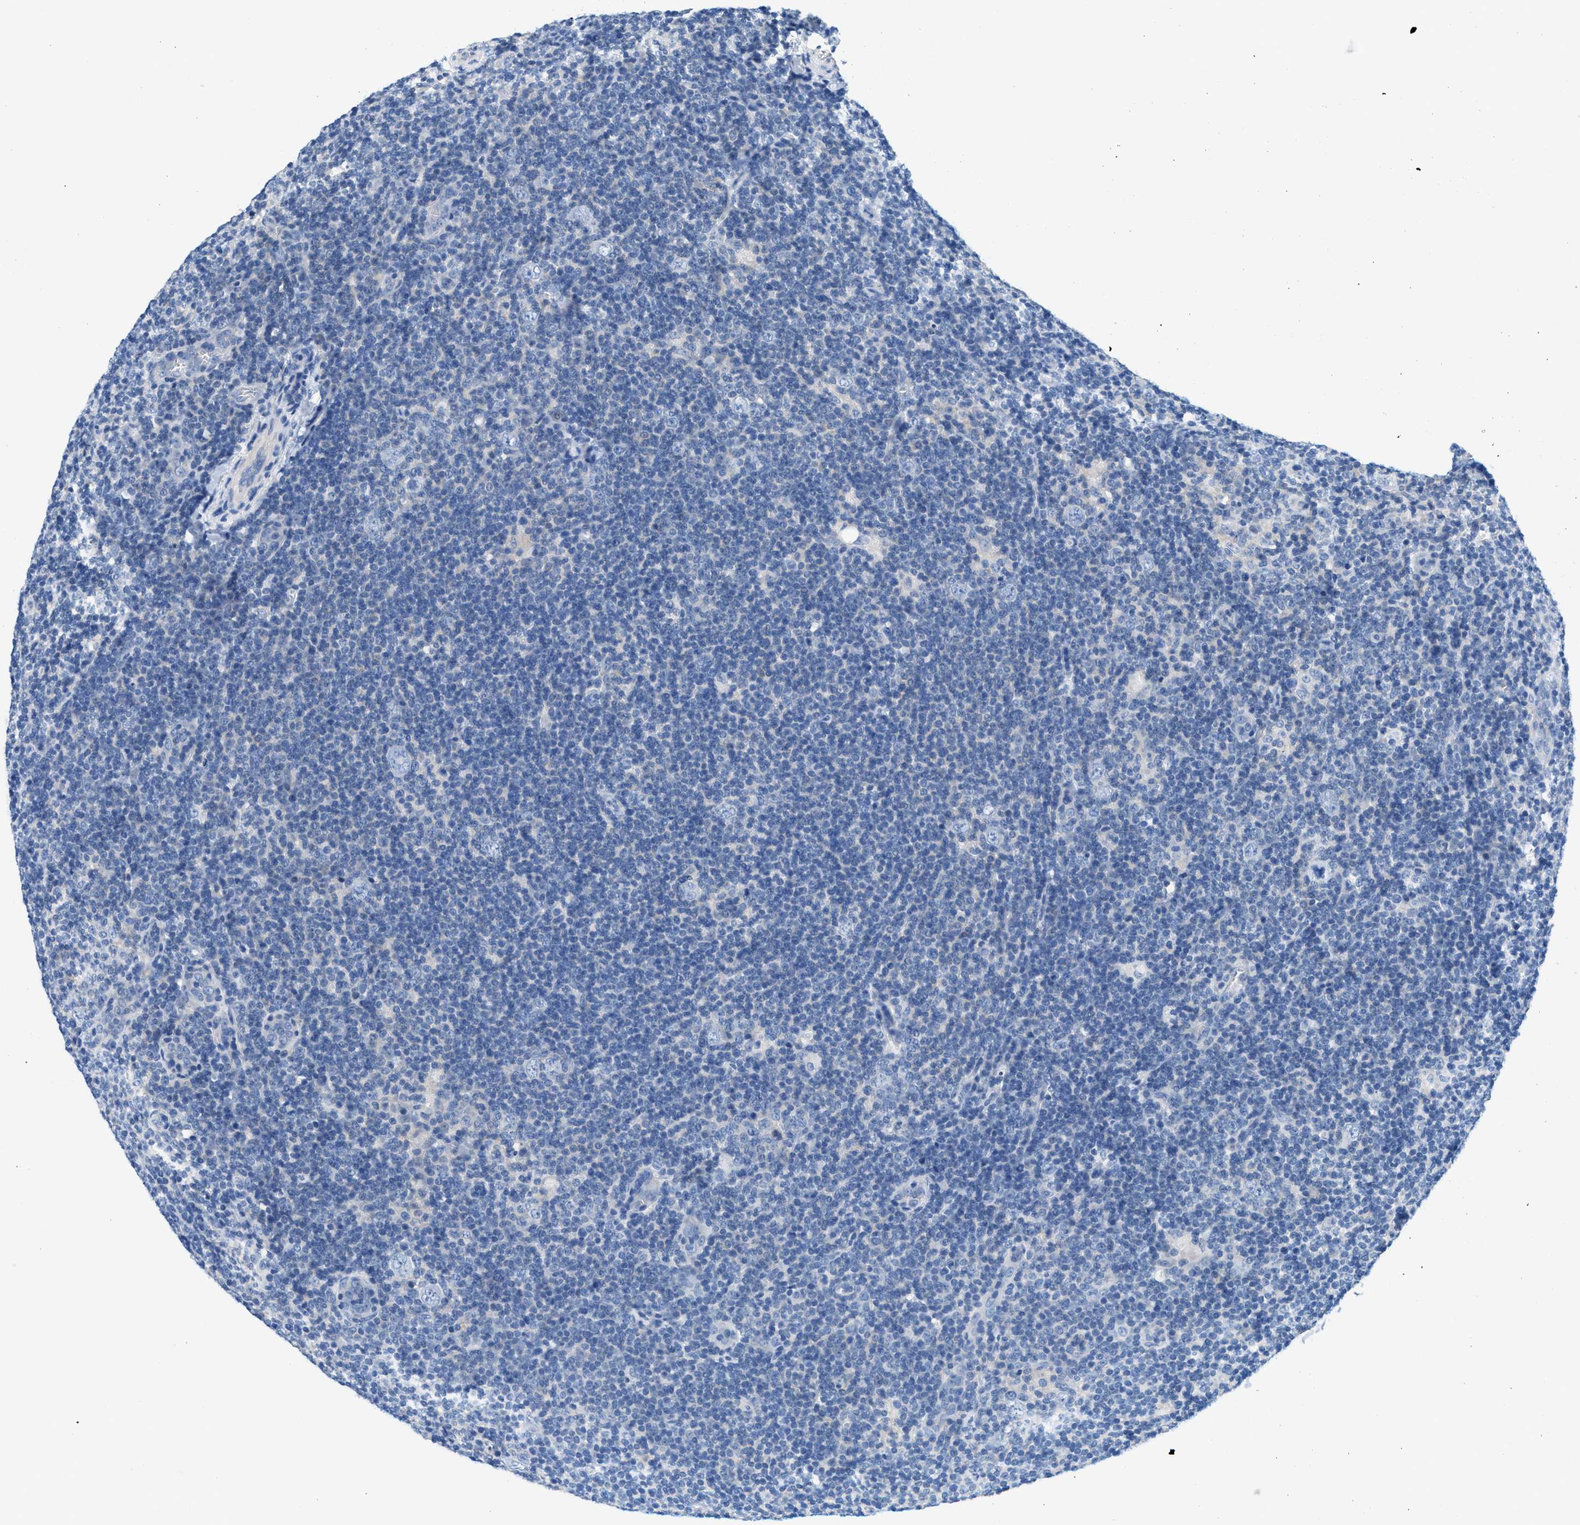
{"staining": {"intensity": "negative", "quantity": "none", "location": "none"}, "tissue": "lymphoma", "cell_type": "Tumor cells", "image_type": "cancer", "snomed": [{"axis": "morphology", "description": "Hodgkin's disease, NOS"}, {"axis": "topography", "description": "Lymph node"}], "caption": "The micrograph reveals no staining of tumor cells in Hodgkin's disease. (IHC, brightfield microscopy, high magnification).", "gene": "BPGM", "patient": {"sex": "female", "age": 57}}